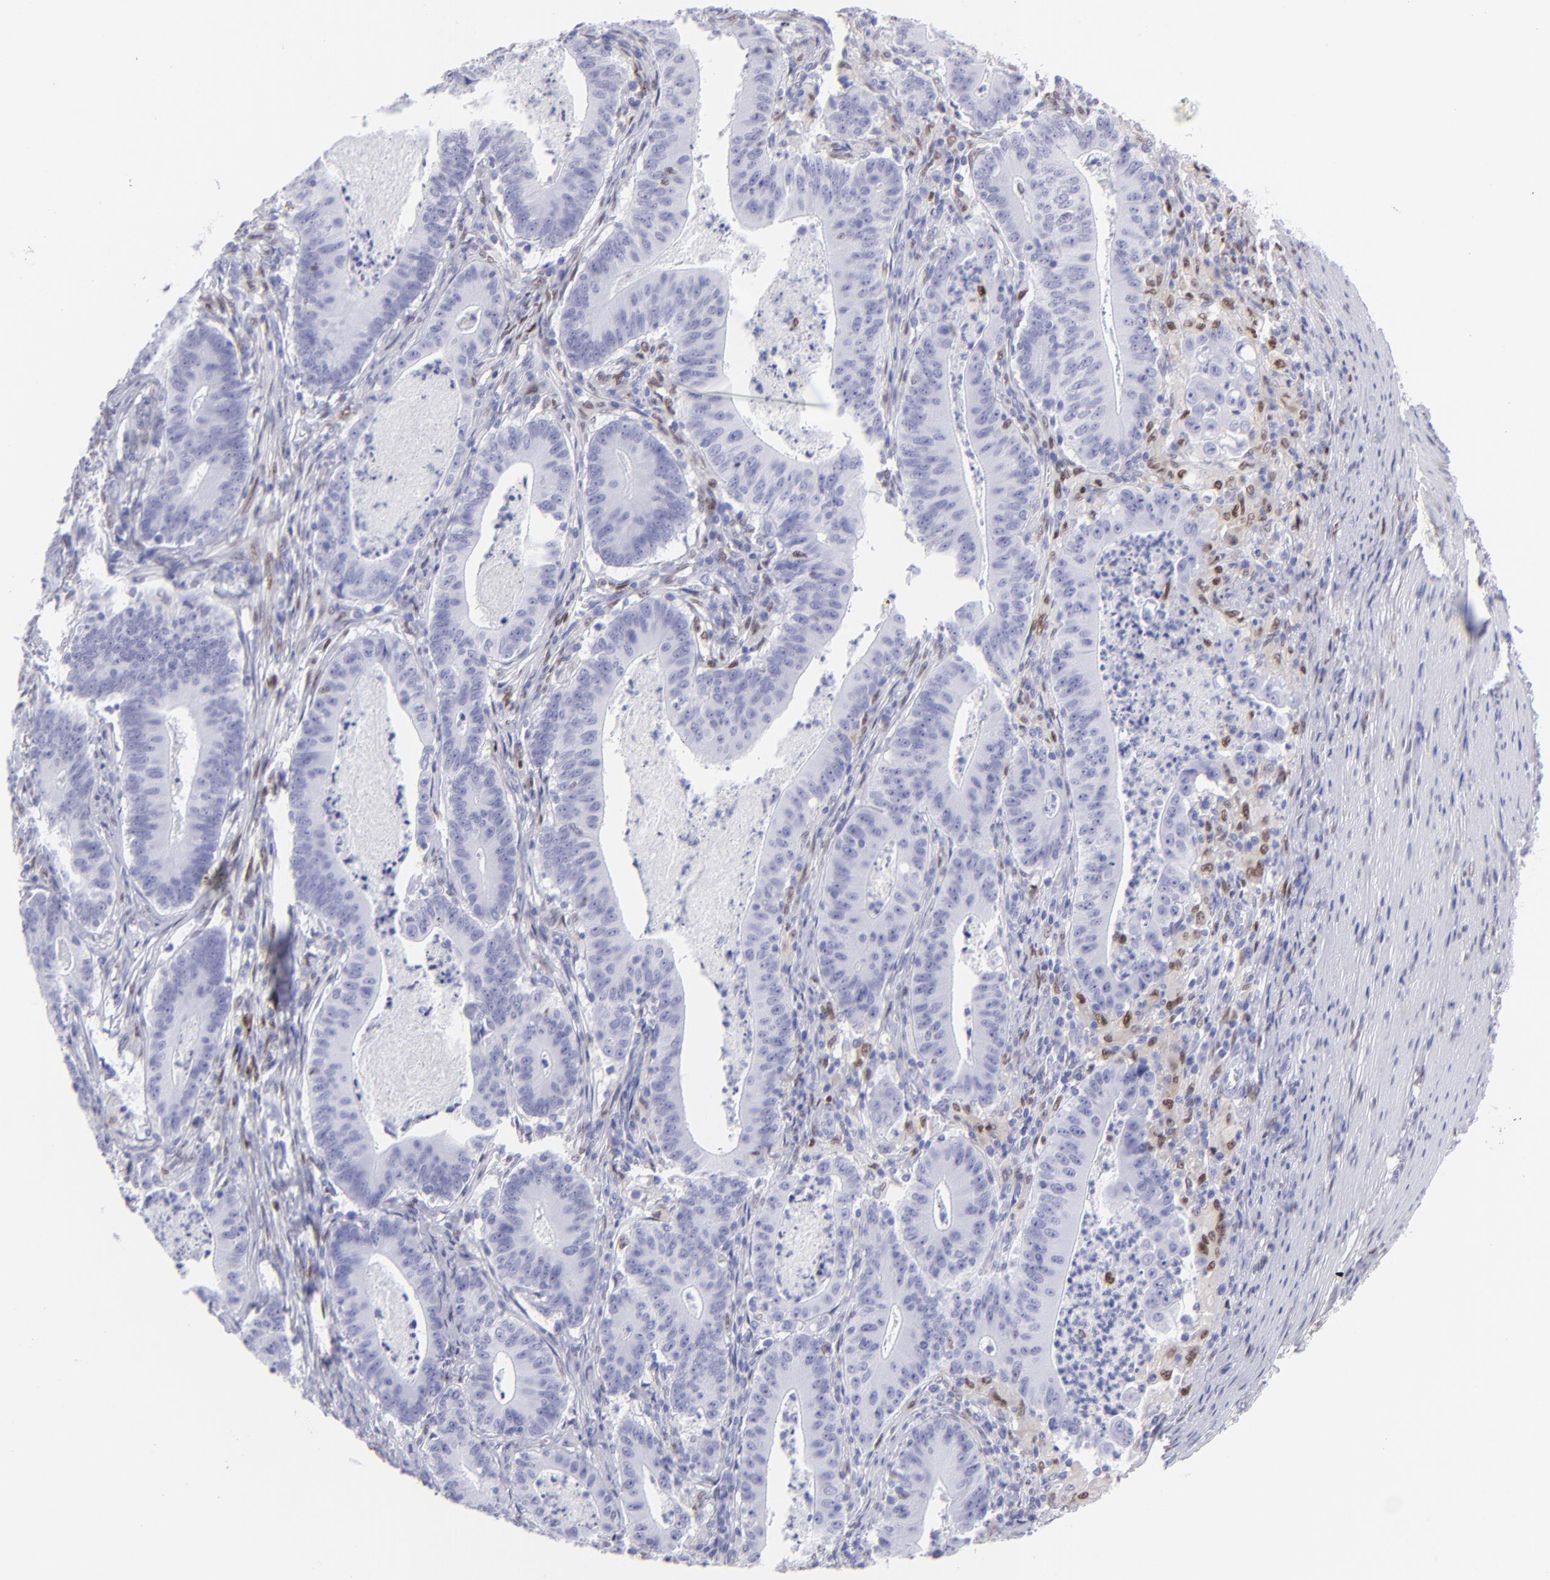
{"staining": {"intensity": "negative", "quantity": "none", "location": "none"}, "tissue": "stomach cancer", "cell_type": "Tumor cells", "image_type": "cancer", "snomed": [{"axis": "morphology", "description": "Adenocarcinoma, NOS"}, {"axis": "topography", "description": "Stomach, lower"}], "caption": "A high-resolution micrograph shows immunohistochemistry staining of stomach cancer (adenocarcinoma), which shows no significant positivity in tumor cells.", "gene": "MITF", "patient": {"sex": "female", "age": 86}}